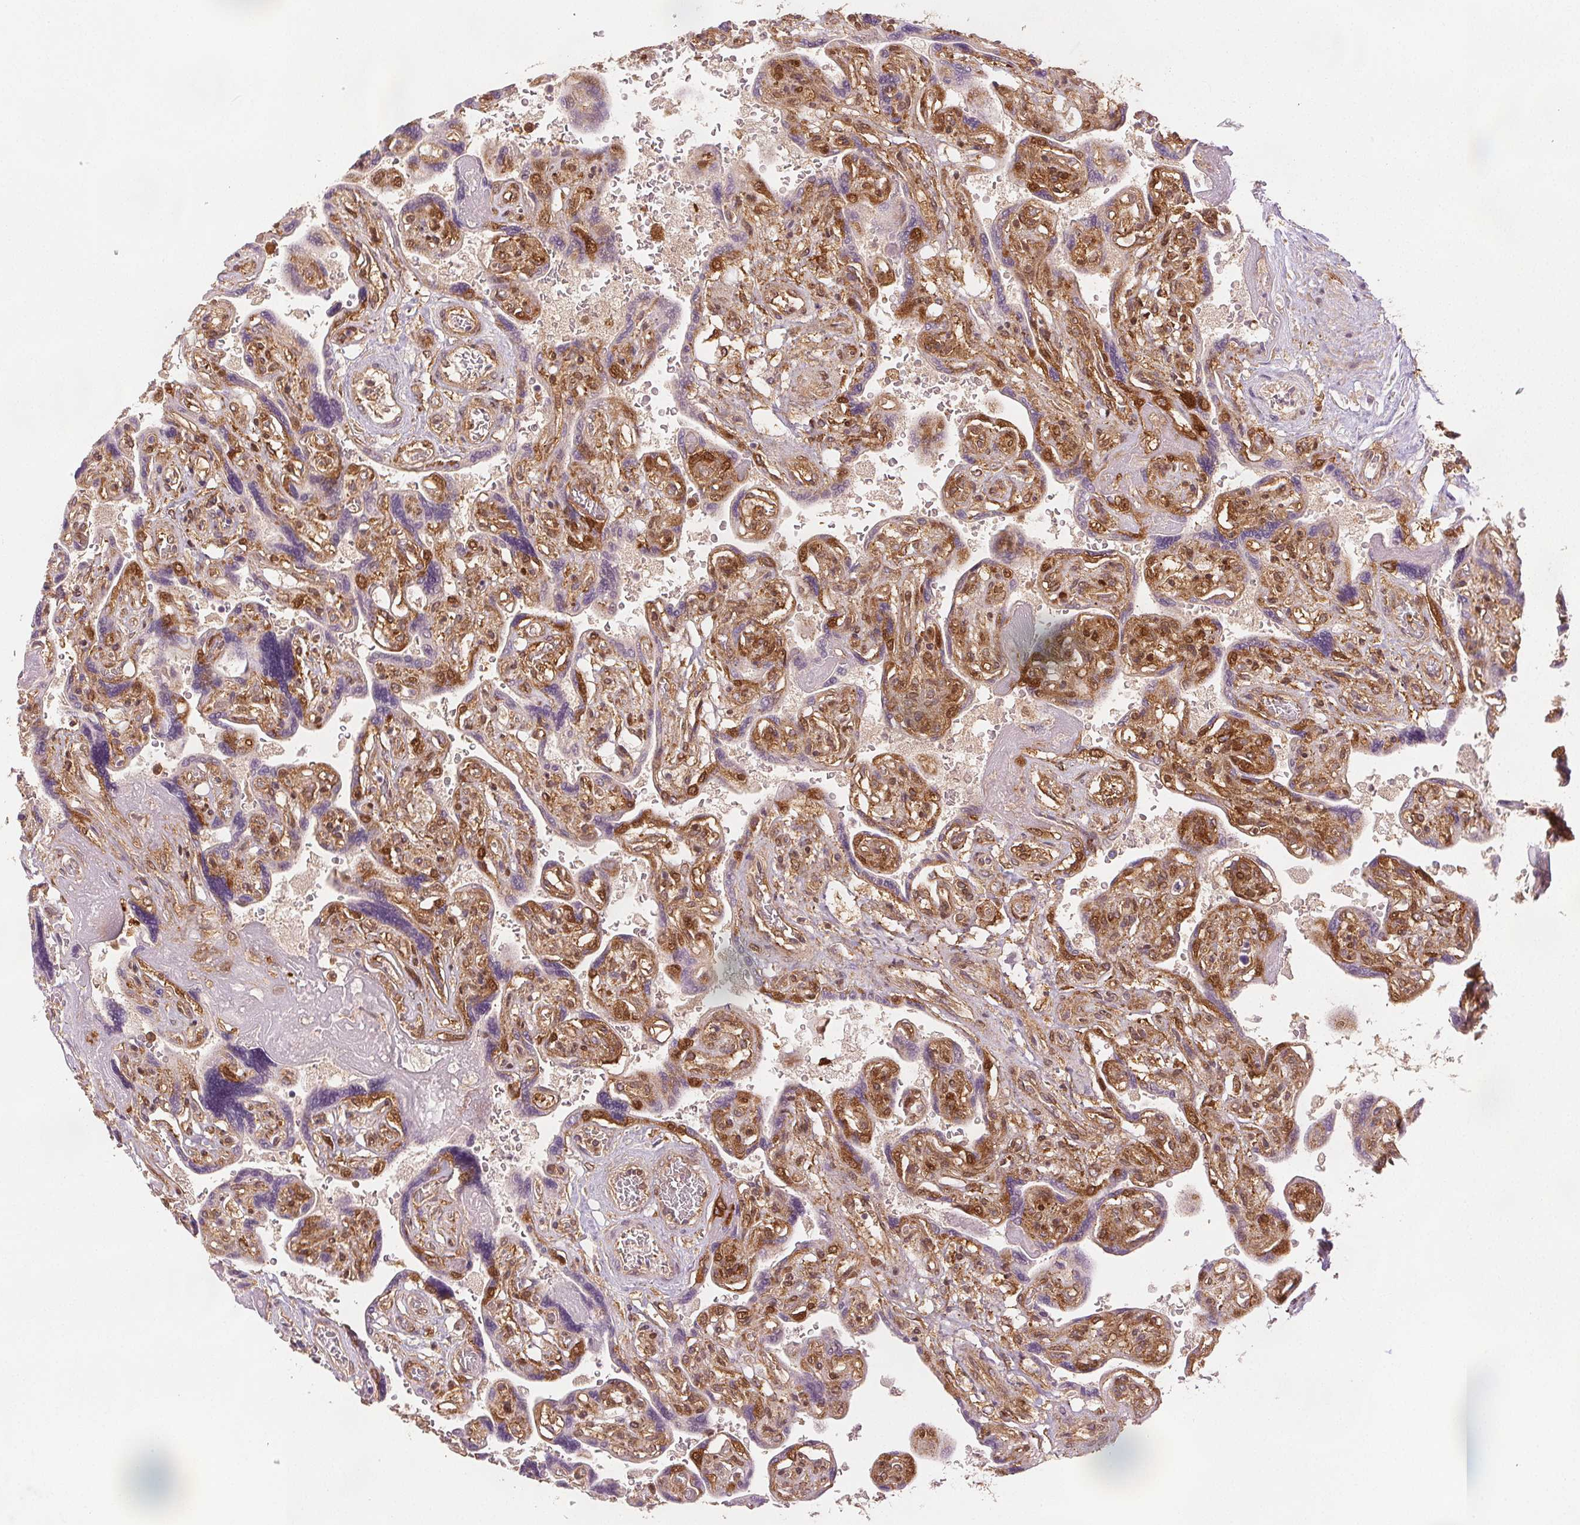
{"staining": {"intensity": "moderate", "quantity": ">75%", "location": "cytoplasmic/membranous"}, "tissue": "placenta", "cell_type": "Decidual cells", "image_type": "normal", "snomed": [{"axis": "morphology", "description": "Normal tissue, NOS"}, {"axis": "topography", "description": "Placenta"}], "caption": "This micrograph reveals IHC staining of benign human placenta, with medium moderate cytoplasmic/membranous positivity in about >75% of decidual cells.", "gene": "DIAPH2", "patient": {"sex": "female", "age": 32}}